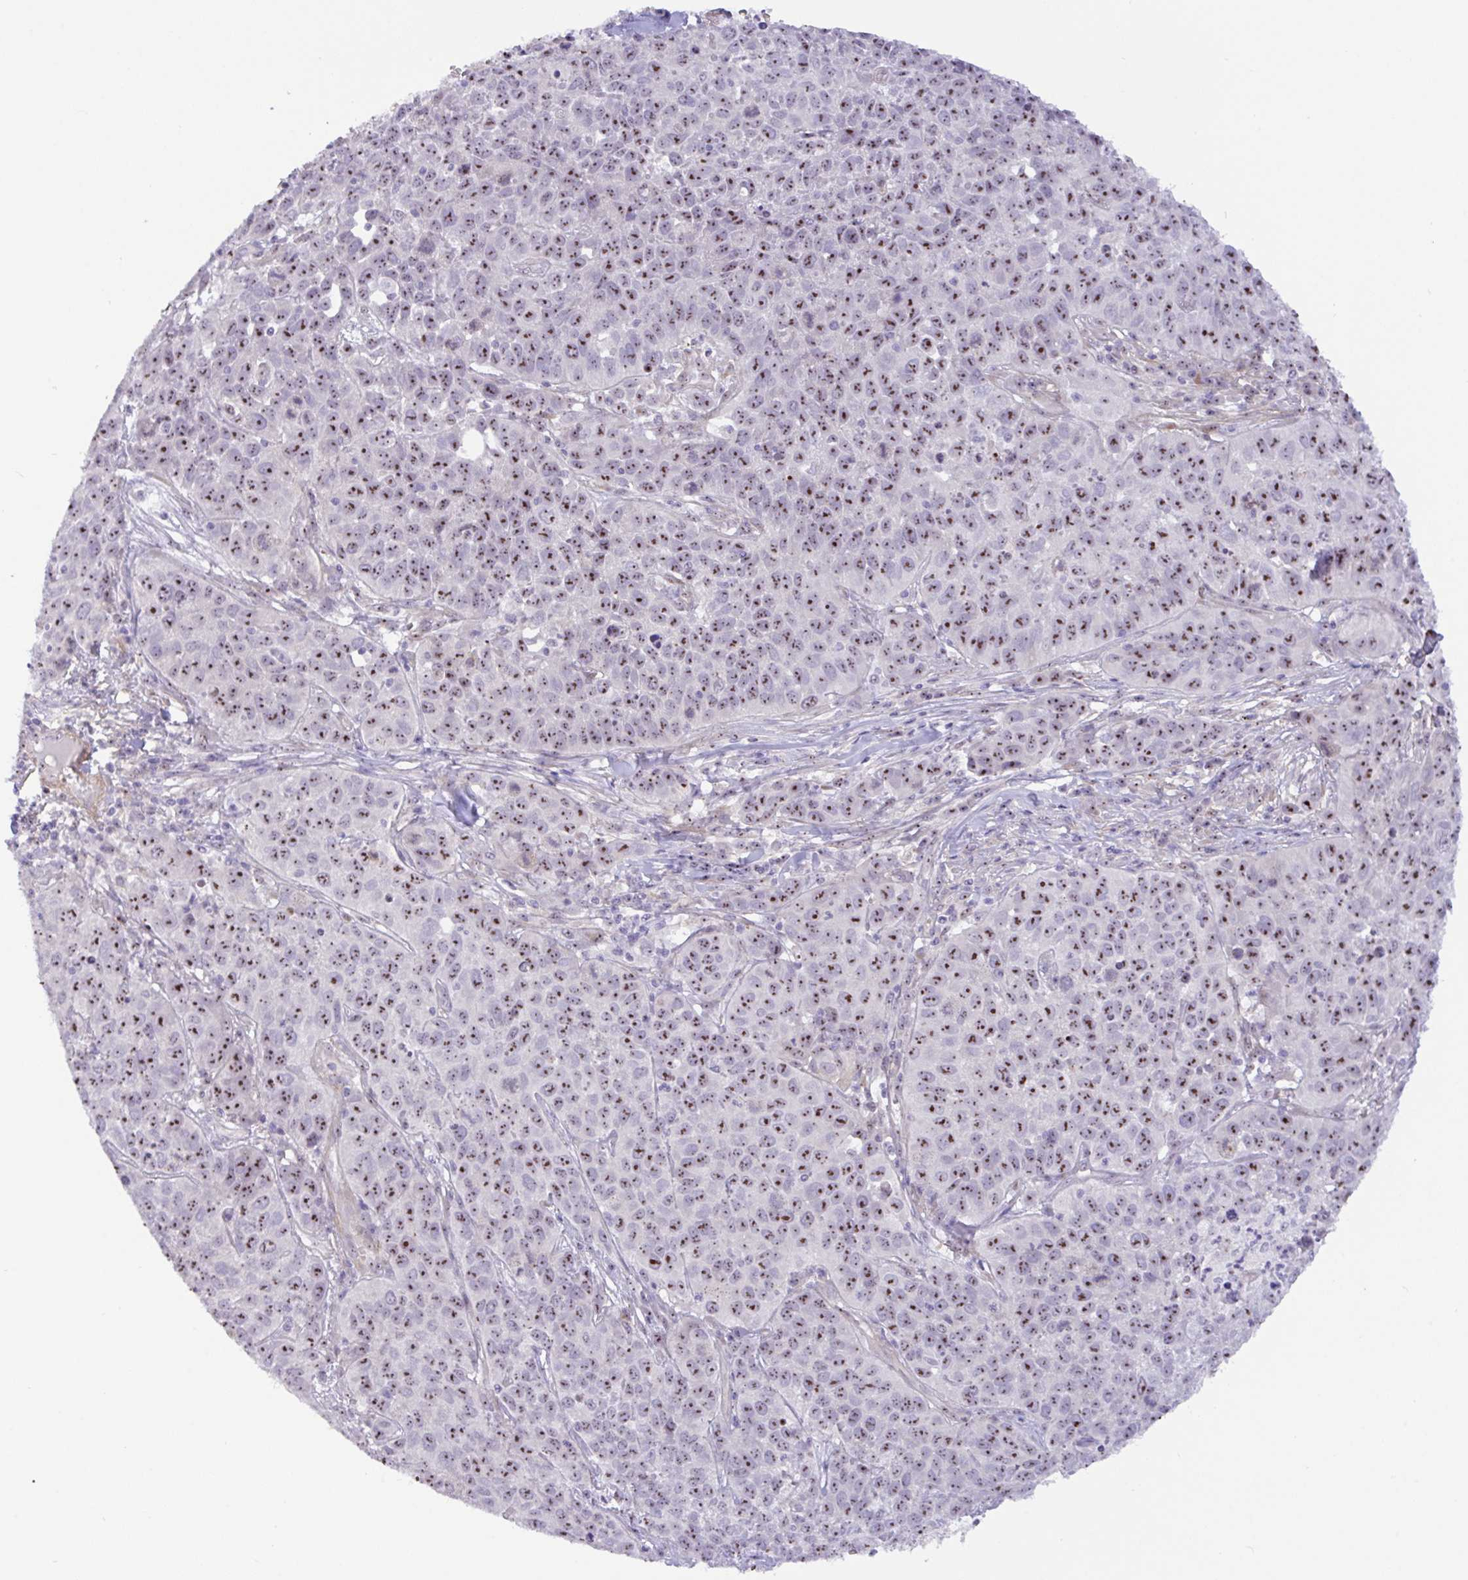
{"staining": {"intensity": "moderate", "quantity": ">75%", "location": "nuclear"}, "tissue": "lung cancer", "cell_type": "Tumor cells", "image_type": "cancer", "snomed": [{"axis": "morphology", "description": "Squamous cell carcinoma, NOS"}, {"axis": "topography", "description": "Lung"}], "caption": "Brown immunohistochemical staining in human lung cancer exhibits moderate nuclear expression in approximately >75% of tumor cells.", "gene": "MXRA8", "patient": {"sex": "male", "age": 76}}